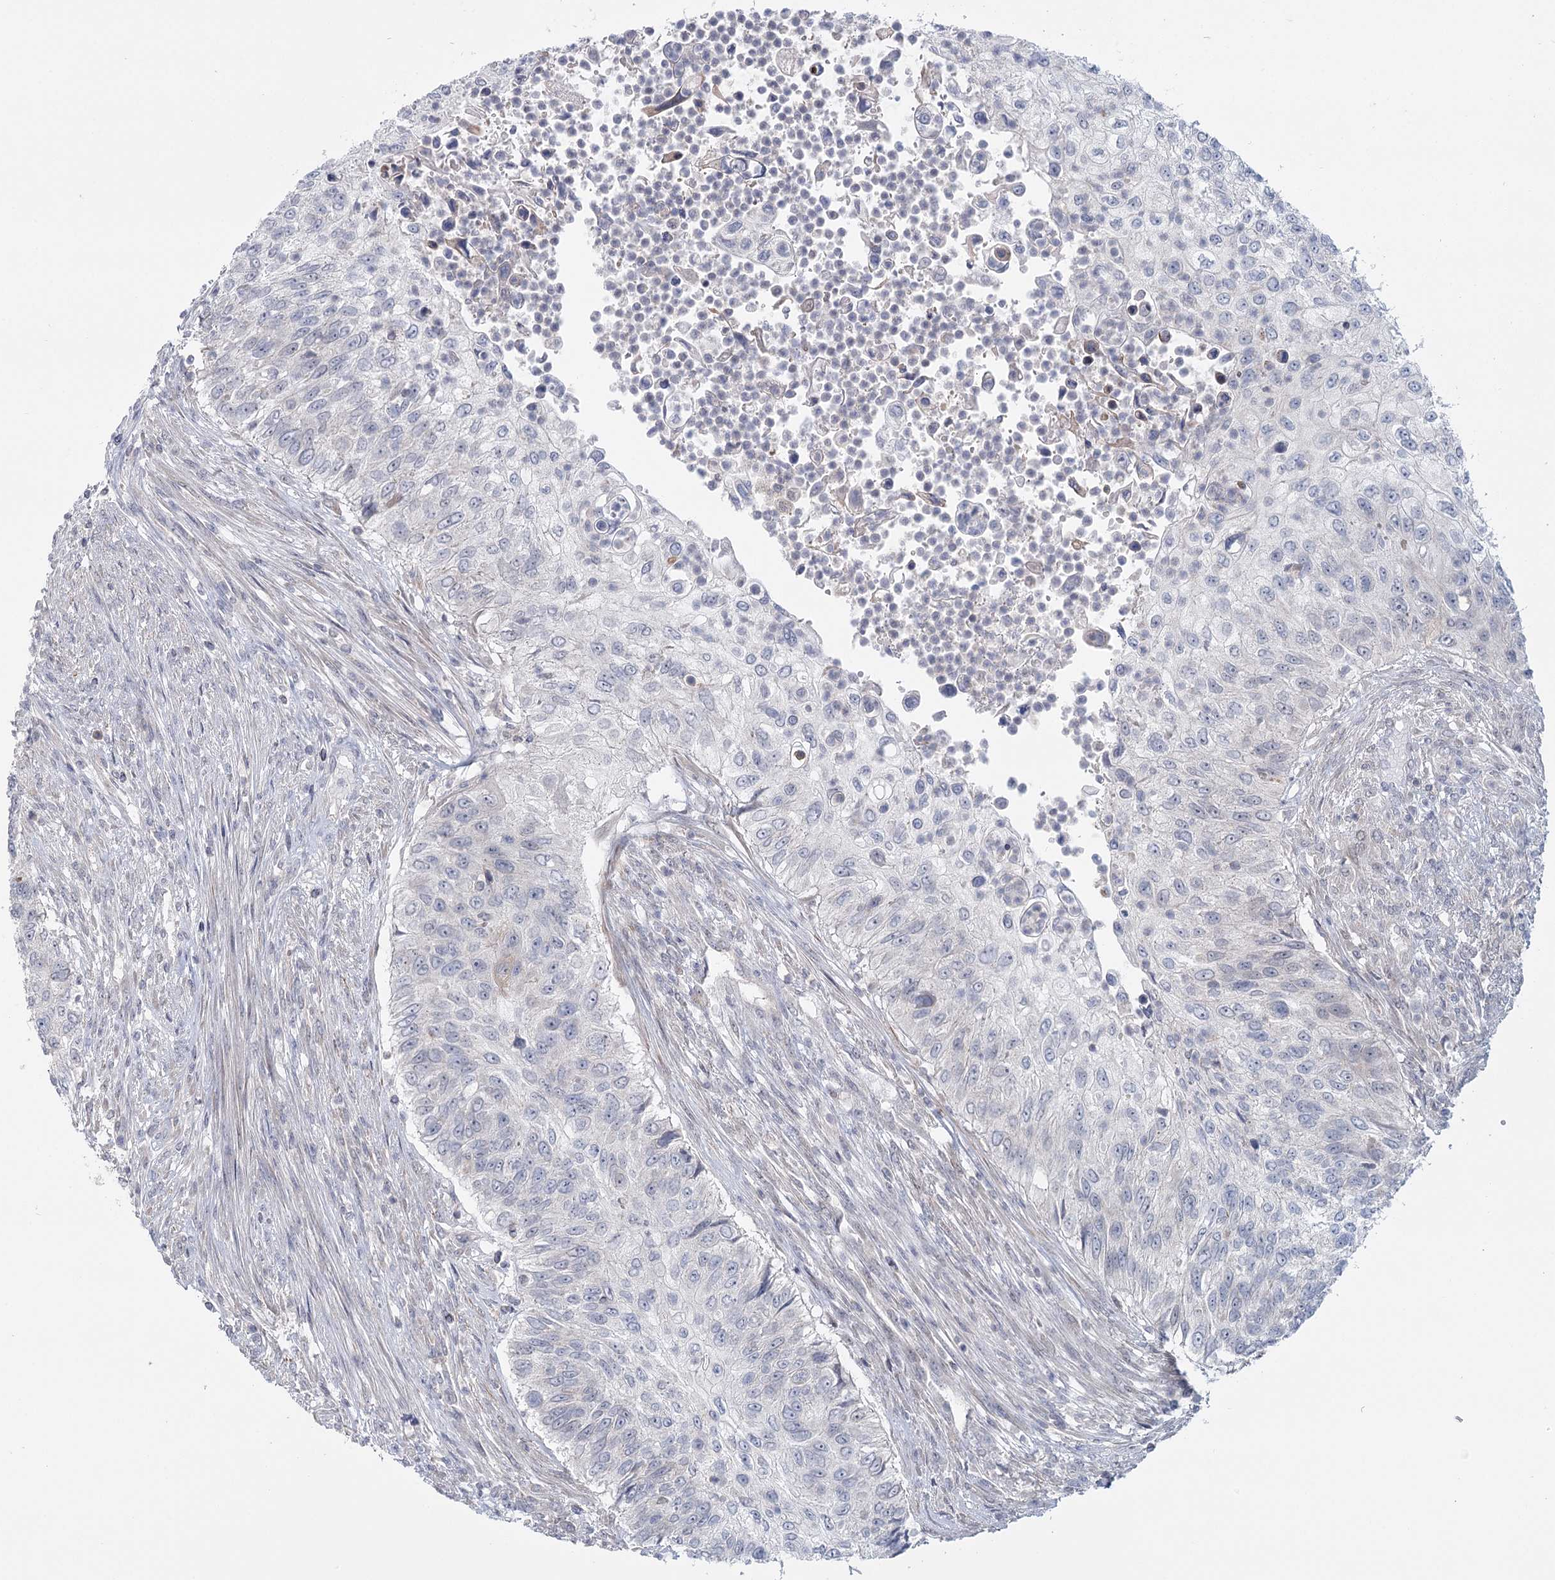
{"staining": {"intensity": "negative", "quantity": "none", "location": "none"}, "tissue": "urothelial cancer", "cell_type": "Tumor cells", "image_type": "cancer", "snomed": [{"axis": "morphology", "description": "Urothelial carcinoma, High grade"}, {"axis": "topography", "description": "Urinary bladder"}], "caption": "This is a histopathology image of immunohistochemistry (IHC) staining of urothelial carcinoma (high-grade), which shows no positivity in tumor cells. (Brightfield microscopy of DAB IHC at high magnification).", "gene": "USP11", "patient": {"sex": "female", "age": 60}}